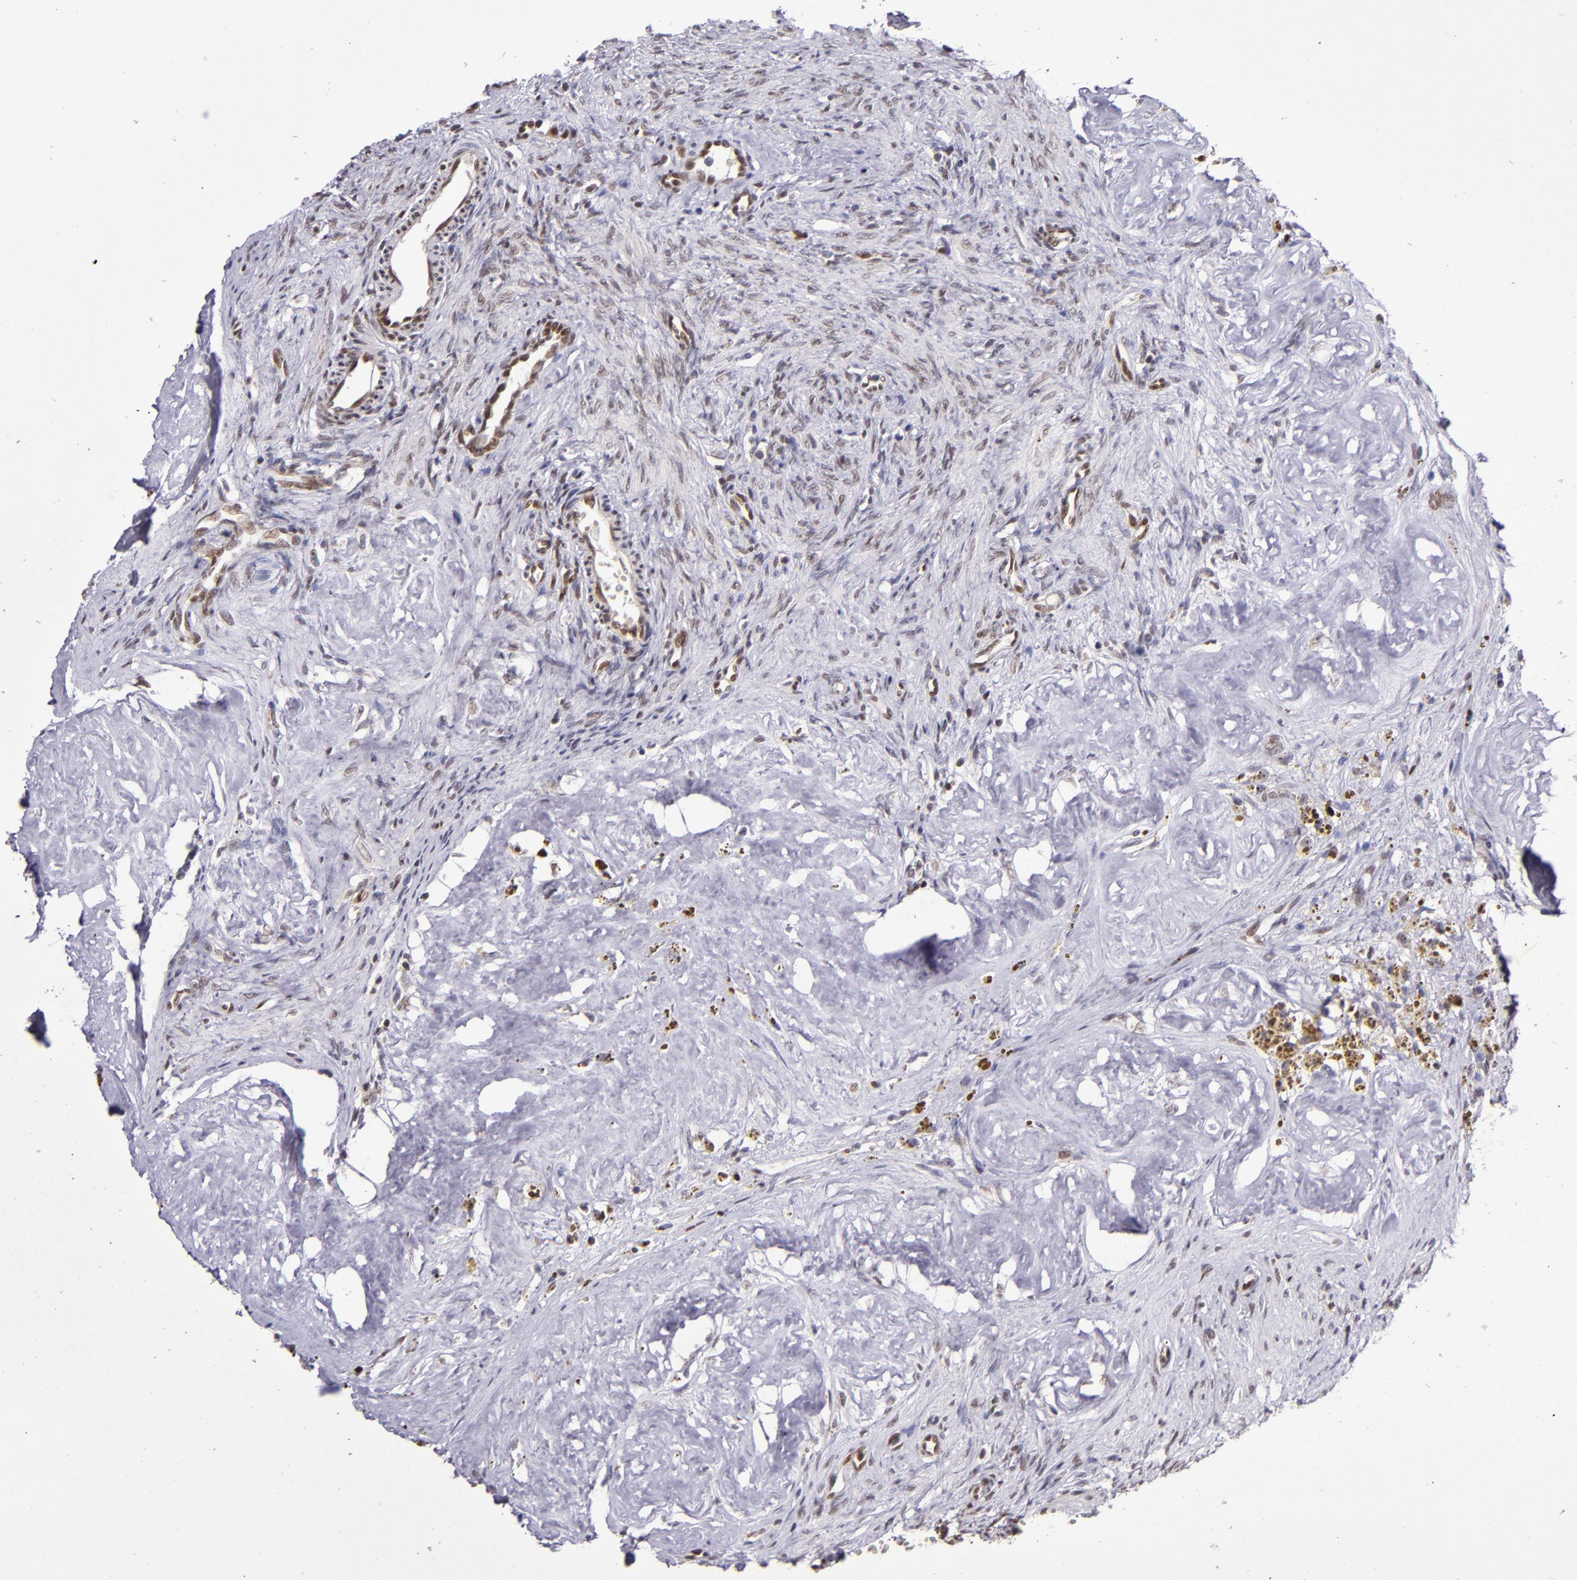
{"staining": {"intensity": "strong", "quantity": ">75%", "location": "nuclear"}, "tissue": "ovary", "cell_type": "Follicle cells", "image_type": "normal", "snomed": [{"axis": "morphology", "description": "Normal tissue, NOS"}, {"axis": "topography", "description": "Ovary"}], "caption": "Ovary stained for a protein (brown) reveals strong nuclear positive staining in about >75% of follicle cells.", "gene": "MGMT", "patient": {"sex": "female", "age": 33}}